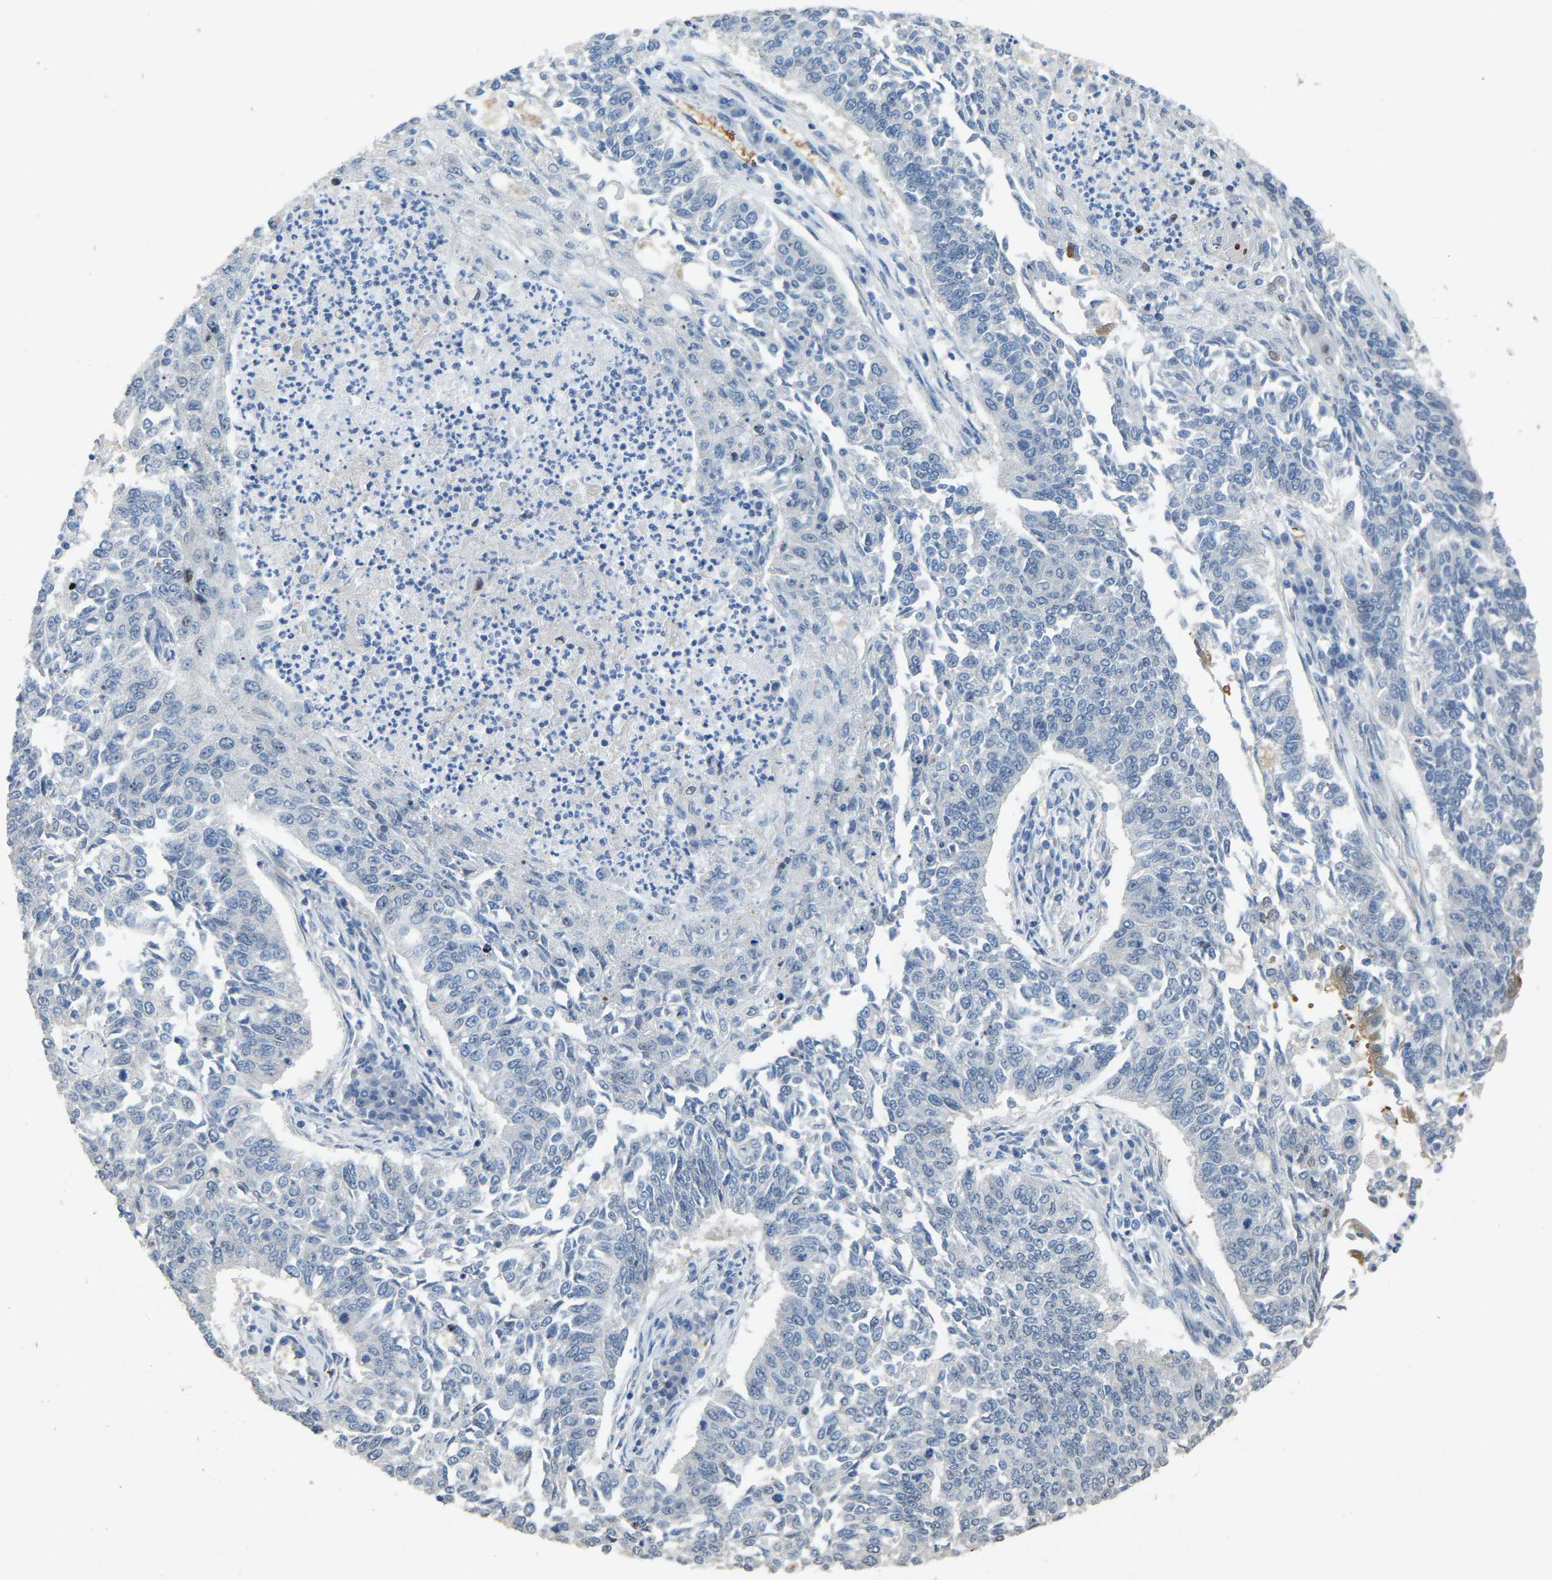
{"staining": {"intensity": "negative", "quantity": "none", "location": "none"}, "tissue": "lung cancer", "cell_type": "Tumor cells", "image_type": "cancer", "snomed": [{"axis": "morphology", "description": "Normal tissue, NOS"}, {"axis": "morphology", "description": "Squamous cell carcinoma, NOS"}, {"axis": "topography", "description": "Cartilage tissue"}, {"axis": "topography", "description": "Bronchus"}, {"axis": "topography", "description": "Lung"}], "caption": "Histopathology image shows no significant protein expression in tumor cells of lung cancer (squamous cell carcinoma).", "gene": "CFAP298", "patient": {"sex": "female", "age": 49}}